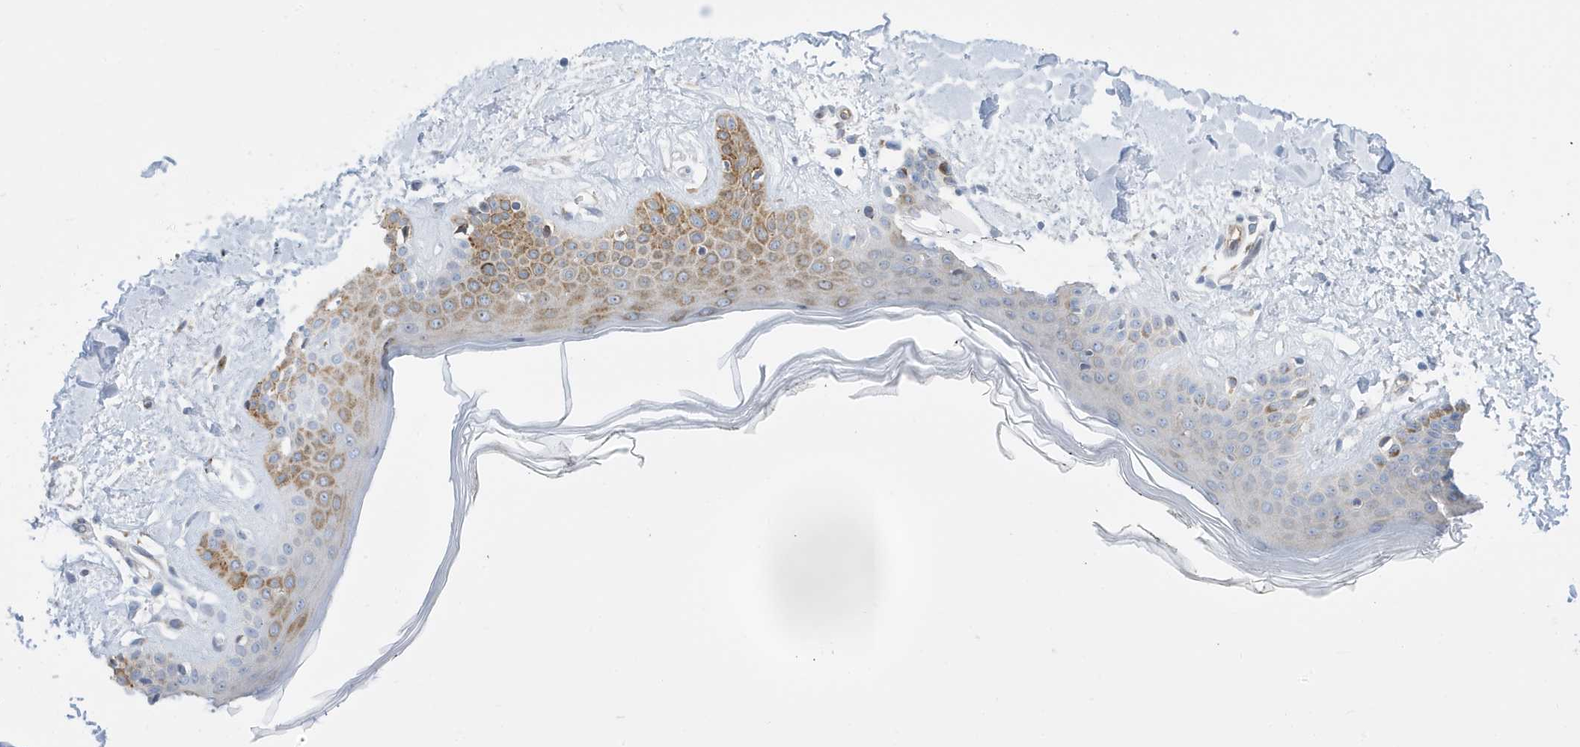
{"staining": {"intensity": "negative", "quantity": "none", "location": "none"}, "tissue": "skin", "cell_type": "Fibroblasts", "image_type": "normal", "snomed": [{"axis": "morphology", "description": "Normal tissue, NOS"}, {"axis": "topography", "description": "Skin"}], "caption": "A high-resolution micrograph shows immunohistochemistry staining of normal skin, which reveals no significant expression in fibroblasts. The staining was performed using DAB to visualize the protein expression in brown, while the nuclei were stained in blue with hematoxylin (Magnification: 20x).", "gene": "SEMA3F", "patient": {"sex": "female", "age": 64}}